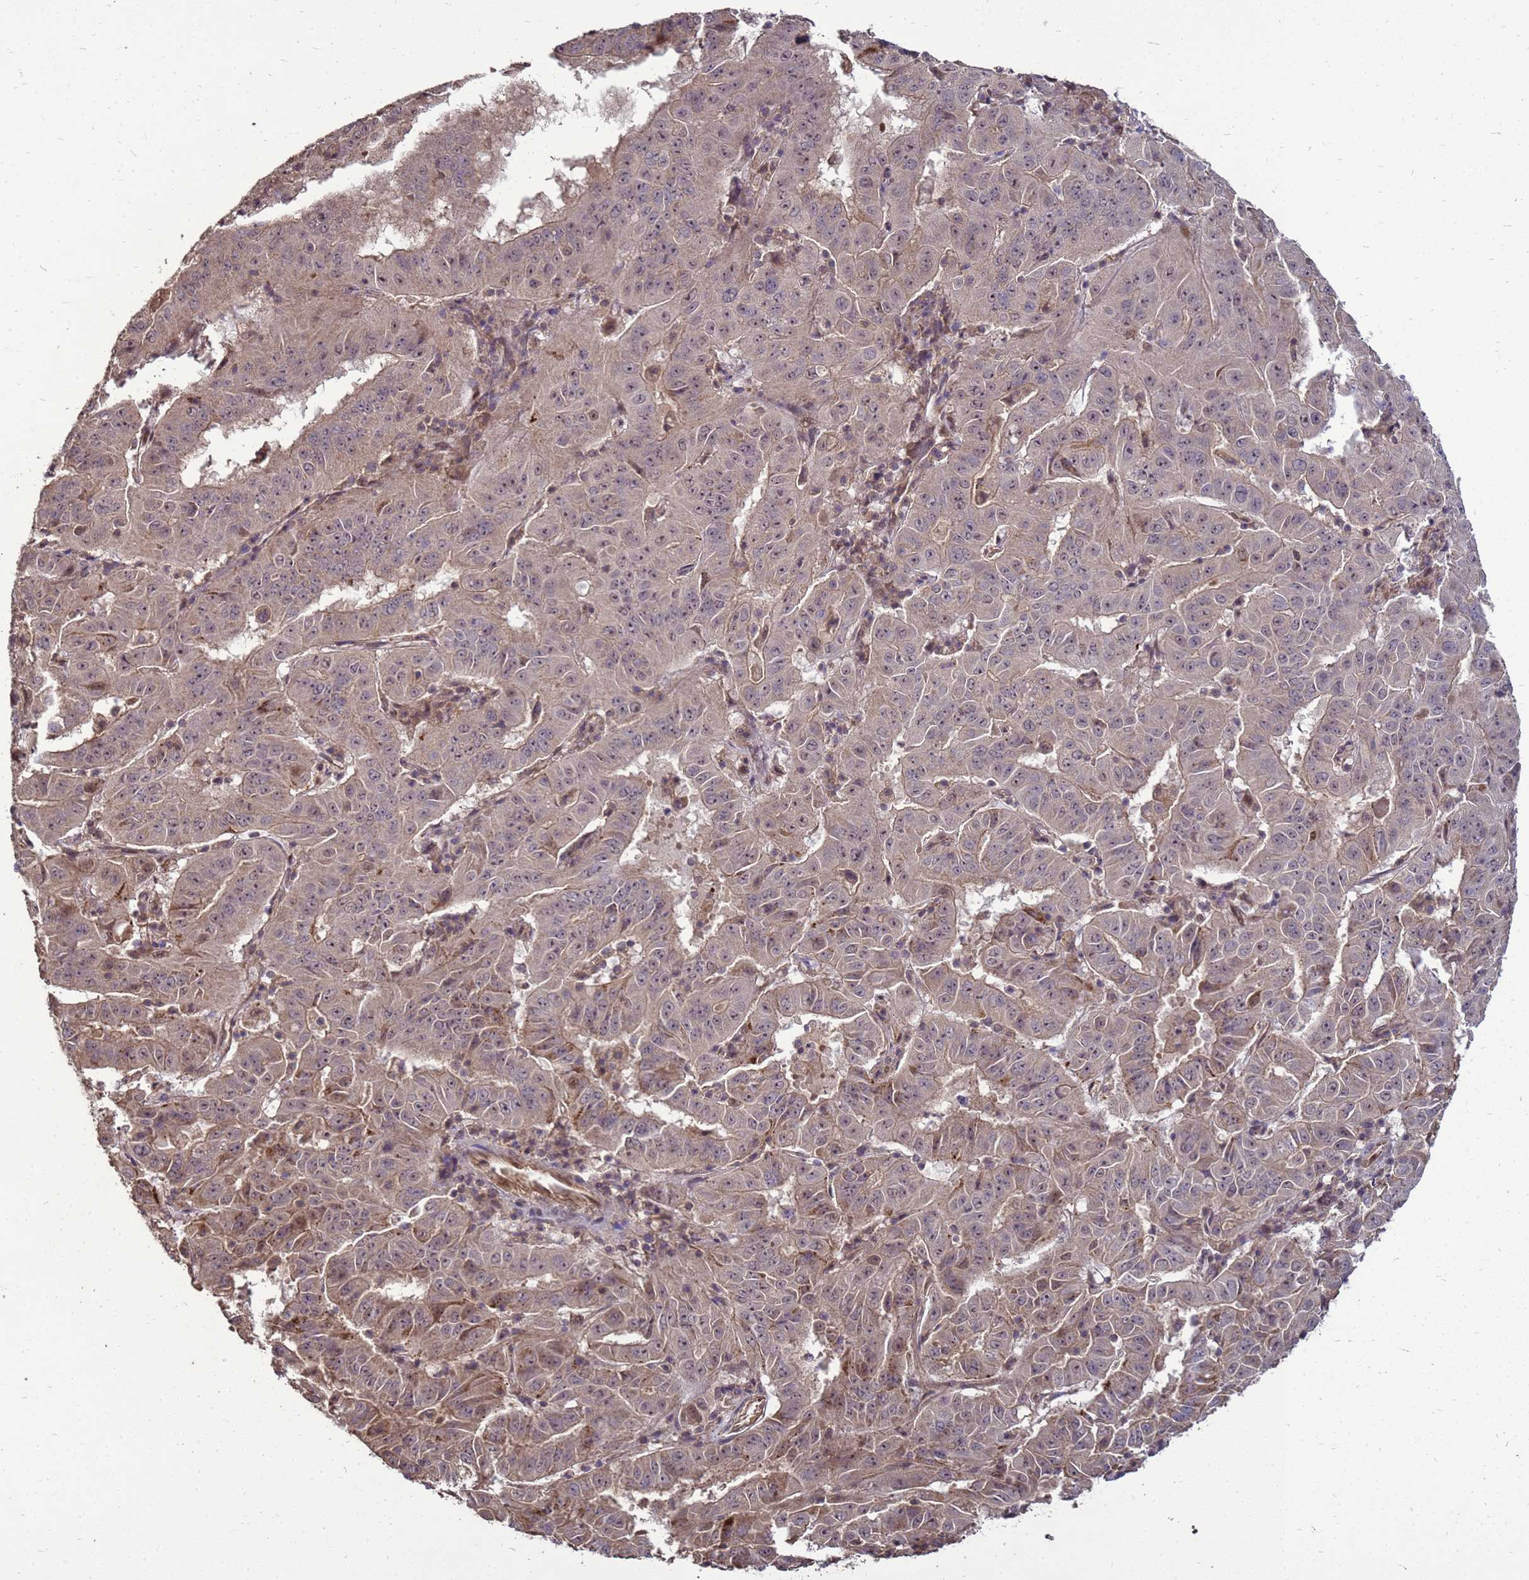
{"staining": {"intensity": "moderate", "quantity": "<25%", "location": "cytoplasmic/membranous,nuclear"}, "tissue": "pancreatic cancer", "cell_type": "Tumor cells", "image_type": "cancer", "snomed": [{"axis": "morphology", "description": "Adenocarcinoma, NOS"}, {"axis": "topography", "description": "Pancreas"}], "caption": "Adenocarcinoma (pancreatic) stained with immunohistochemistry (IHC) exhibits moderate cytoplasmic/membranous and nuclear expression in about <25% of tumor cells.", "gene": "CRBN", "patient": {"sex": "male", "age": 63}}